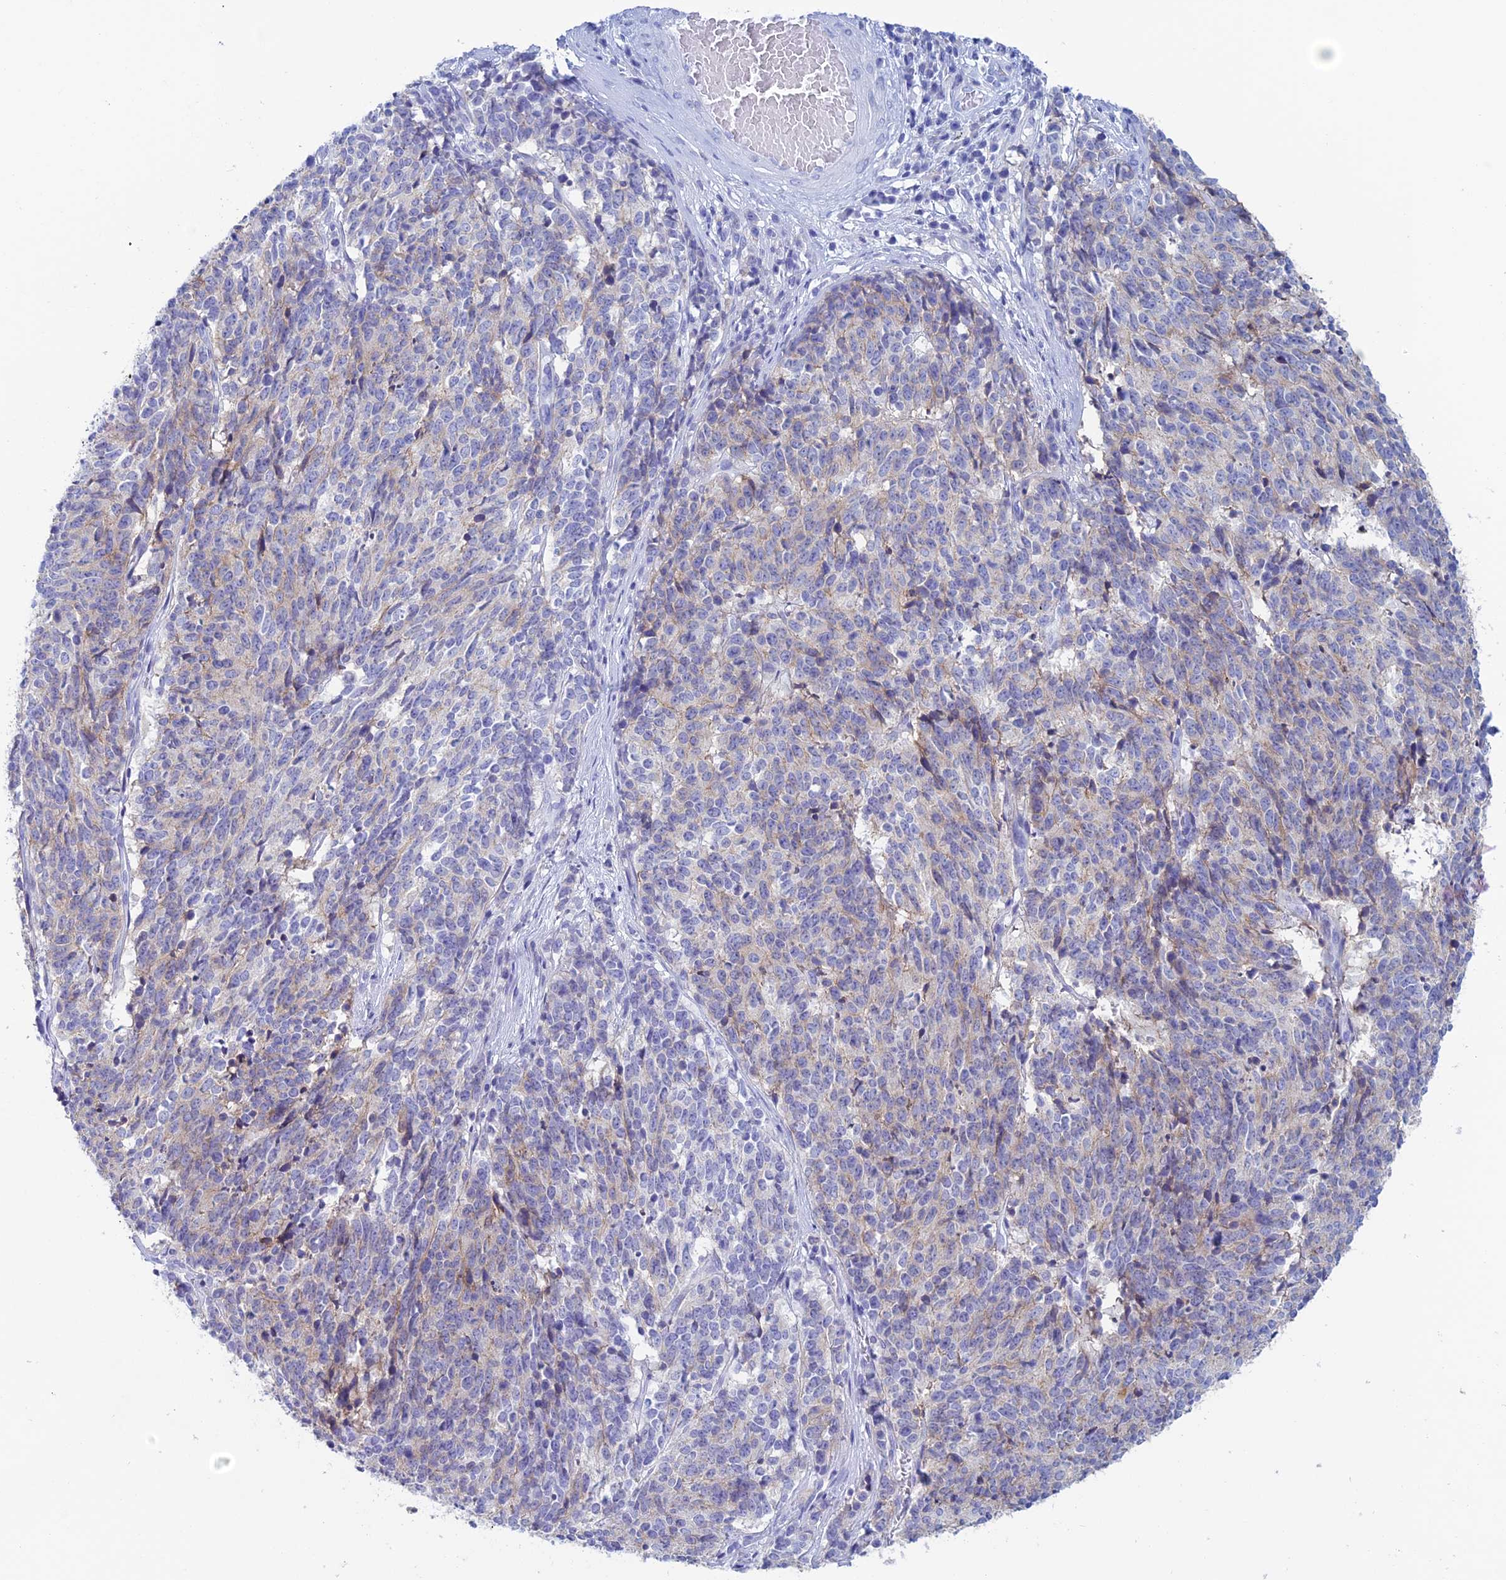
{"staining": {"intensity": "weak", "quantity": "25%-75%", "location": "cytoplasmic/membranous"}, "tissue": "cervical cancer", "cell_type": "Tumor cells", "image_type": "cancer", "snomed": [{"axis": "morphology", "description": "Squamous cell carcinoma, NOS"}, {"axis": "topography", "description": "Cervix"}], "caption": "The image shows immunohistochemical staining of cervical cancer. There is weak cytoplasmic/membranous expression is present in about 25%-75% of tumor cells. (DAB IHC with brightfield microscopy, high magnification).", "gene": "KCNK17", "patient": {"sex": "female", "age": 29}}